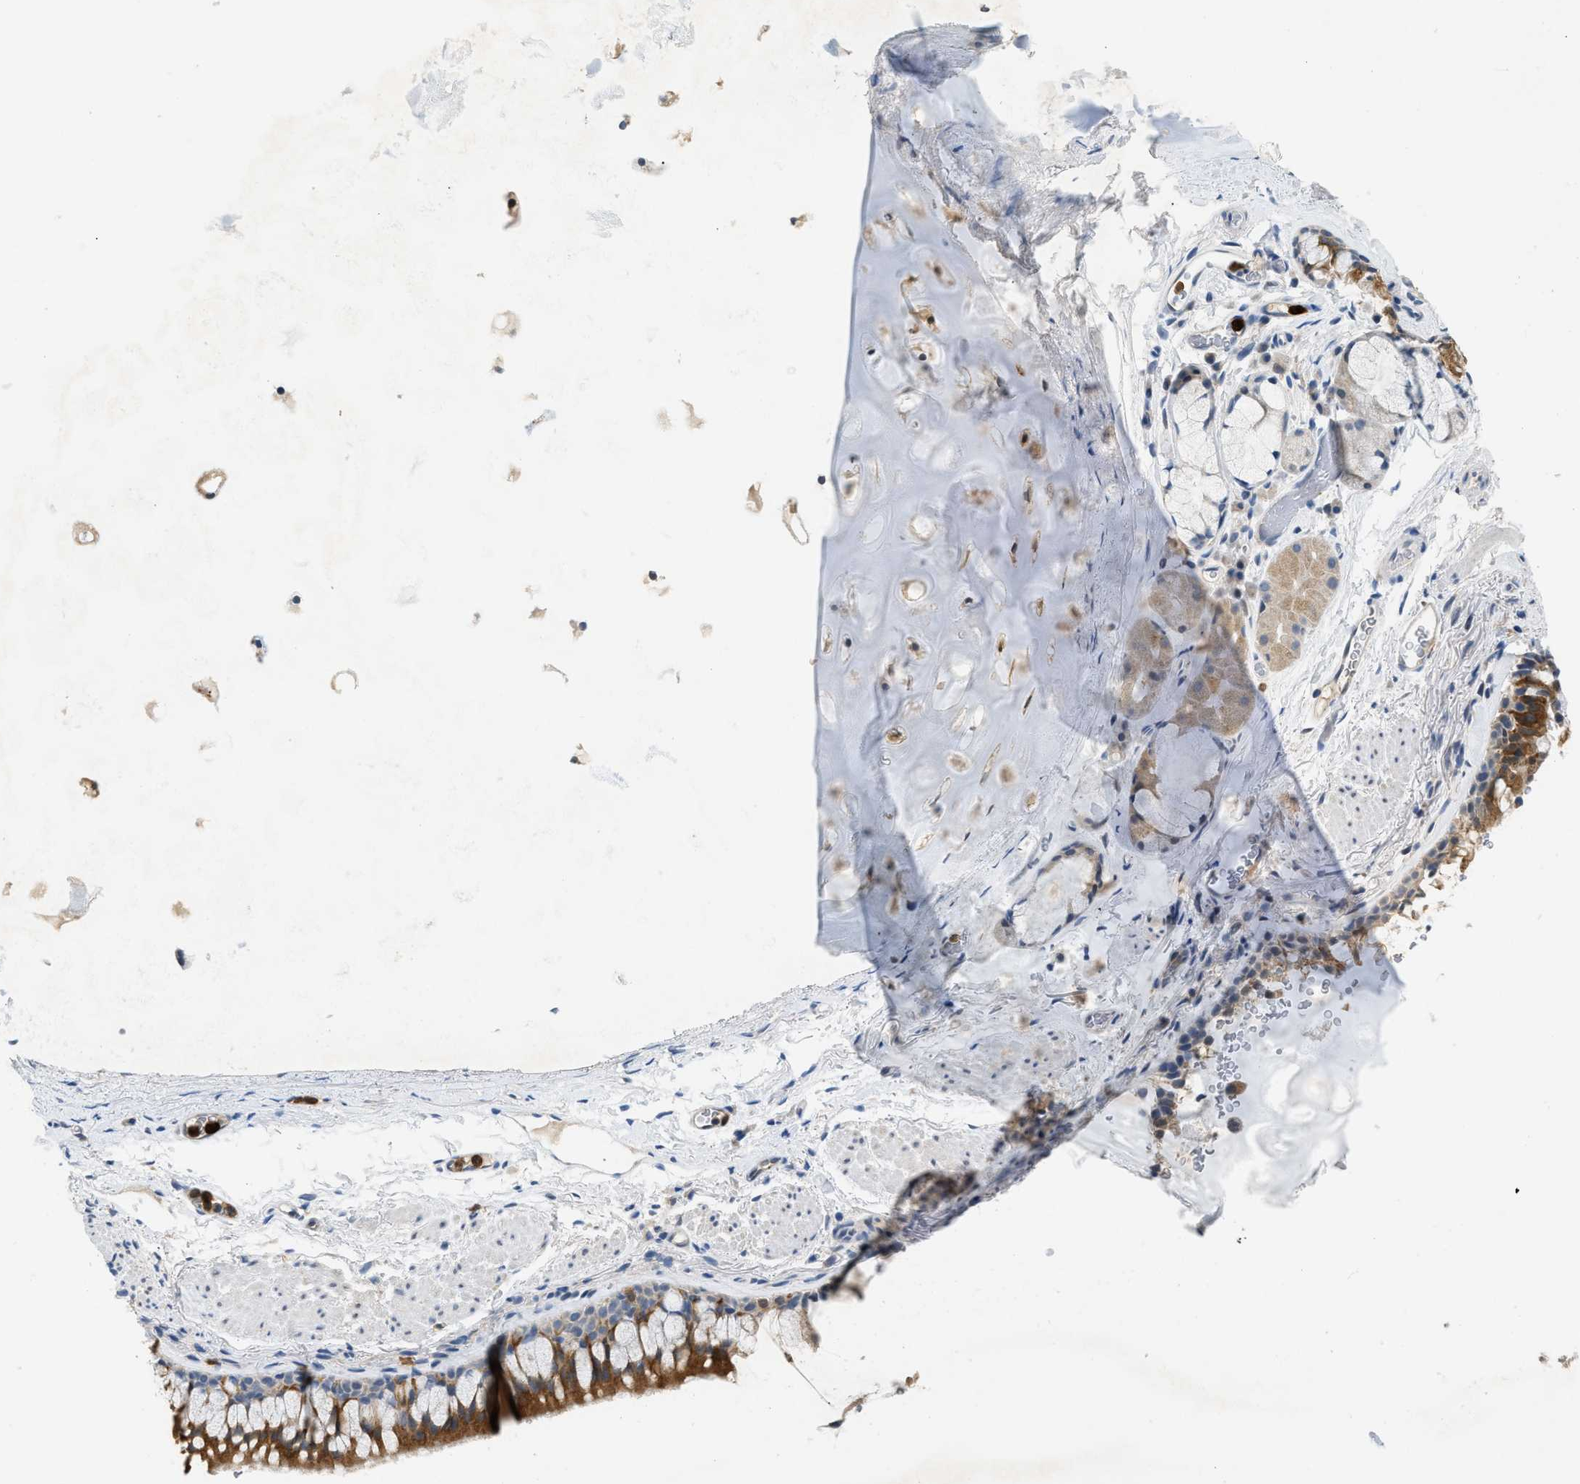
{"staining": {"intensity": "strong", "quantity": ">75%", "location": "cytoplasmic/membranous"}, "tissue": "bronchus", "cell_type": "Respiratory epithelial cells", "image_type": "normal", "snomed": [{"axis": "morphology", "description": "Normal tissue, NOS"}, {"axis": "topography", "description": "Cartilage tissue"}, {"axis": "topography", "description": "Bronchus"}], "caption": "Respiratory epithelial cells exhibit high levels of strong cytoplasmic/membranous expression in about >75% of cells in unremarkable bronchus.", "gene": "TOMM34", "patient": {"sex": "female", "age": 53}}